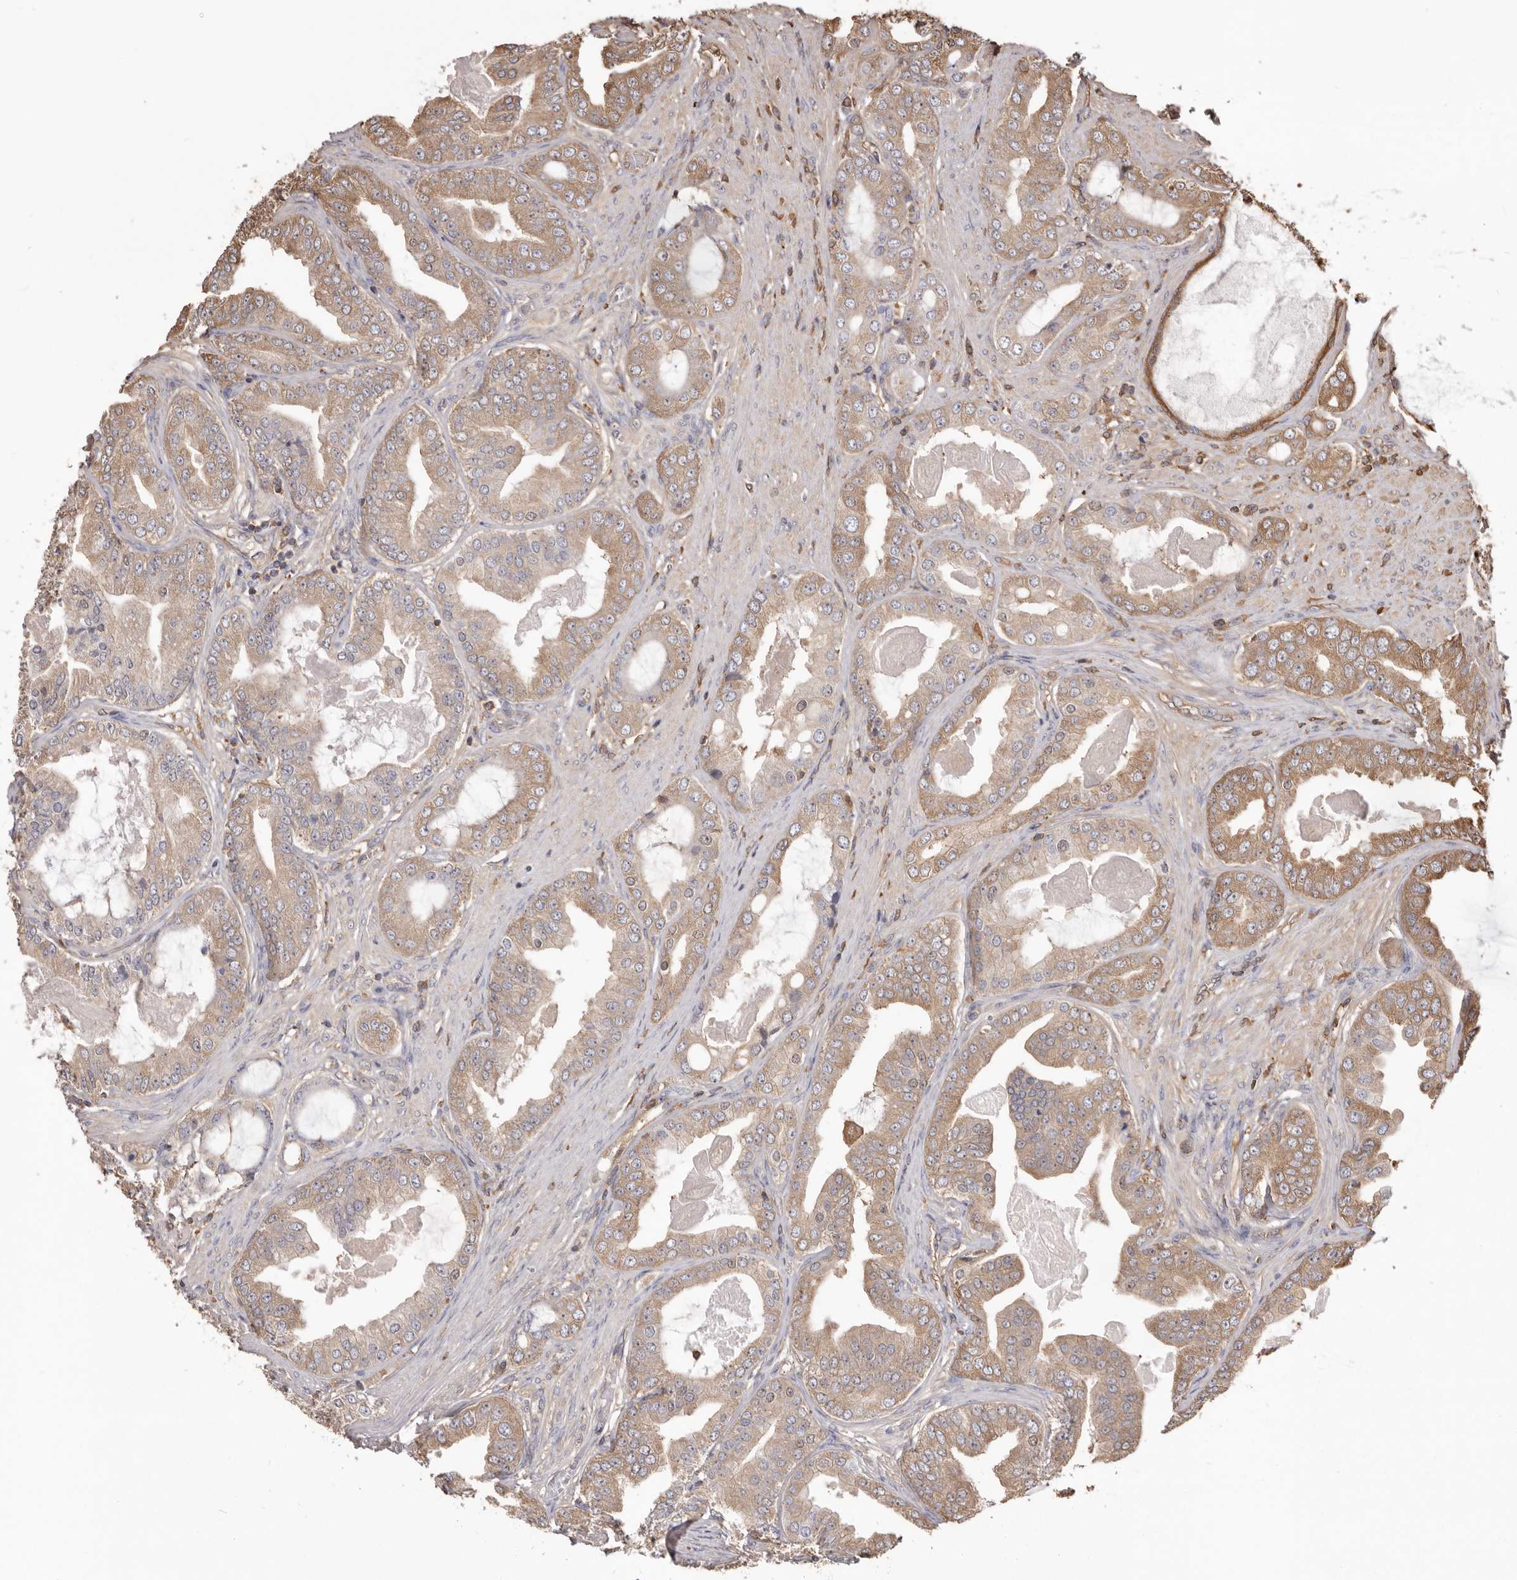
{"staining": {"intensity": "moderate", "quantity": ">75%", "location": "cytoplasmic/membranous"}, "tissue": "prostate cancer", "cell_type": "Tumor cells", "image_type": "cancer", "snomed": [{"axis": "morphology", "description": "Adenocarcinoma, High grade"}, {"axis": "topography", "description": "Prostate"}], "caption": "Protein positivity by IHC reveals moderate cytoplasmic/membranous staining in approximately >75% of tumor cells in high-grade adenocarcinoma (prostate).", "gene": "PKM", "patient": {"sex": "male", "age": 60}}